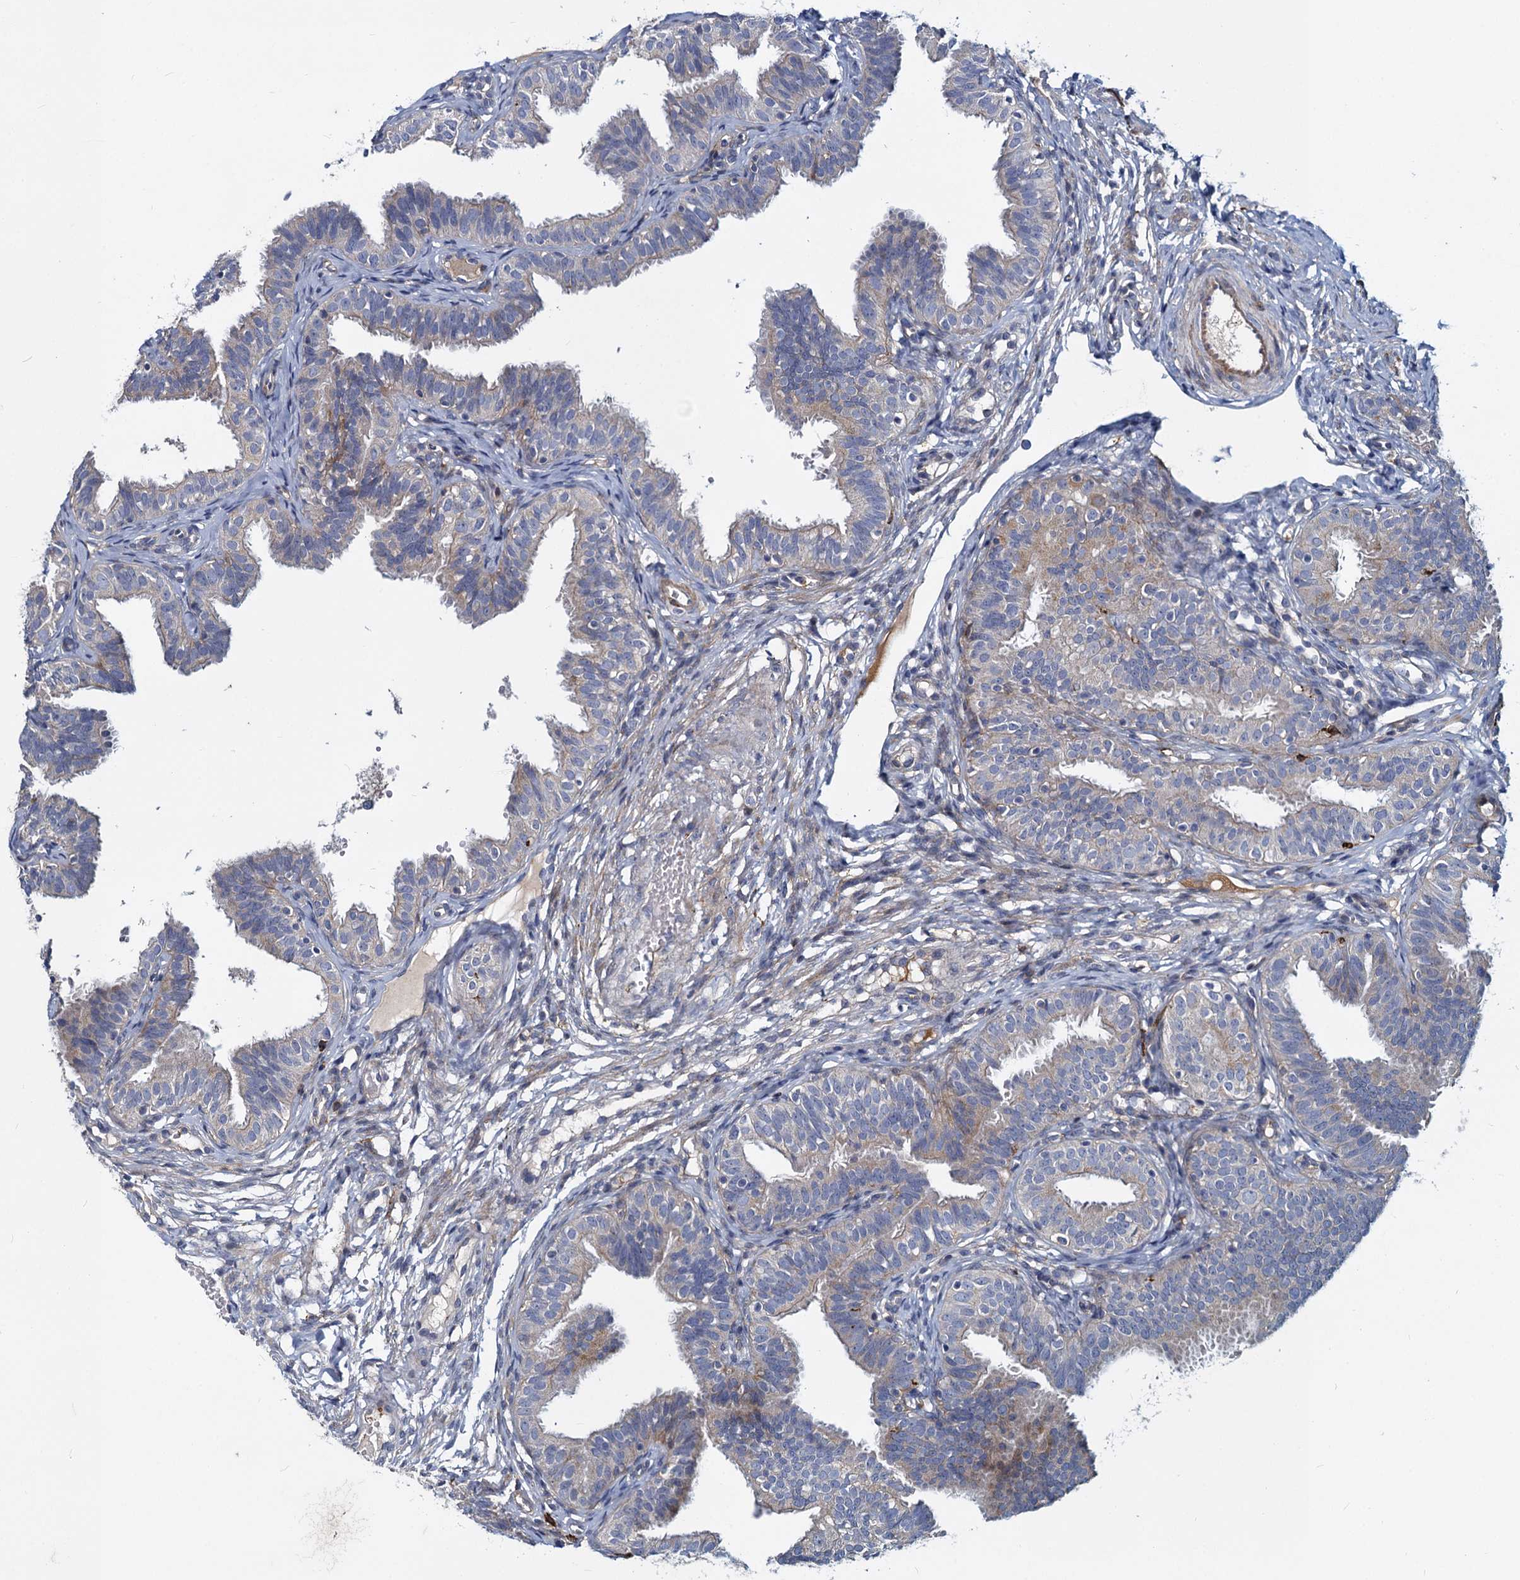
{"staining": {"intensity": "weak", "quantity": "<25%", "location": "cytoplasmic/membranous"}, "tissue": "fallopian tube", "cell_type": "Glandular cells", "image_type": "normal", "snomed": [{"axis": "morphology", "description": "Normal tissue, NOS"}, {"axis": "topography", "description": "Fallopian tube"}], "caption": "Immunohistochemistry (IHC) histopathology image of unremarkable fallopian tube stained for a protein (brown), which exhibits no positivity in glandular cells. (DAB (3,3'-diaminobenzidine) immunohistochemistry (IHC) with hematoxylin counter stain).", "gene": "DCUN1D2", "patient": {"sex": "female", "age": 35}}